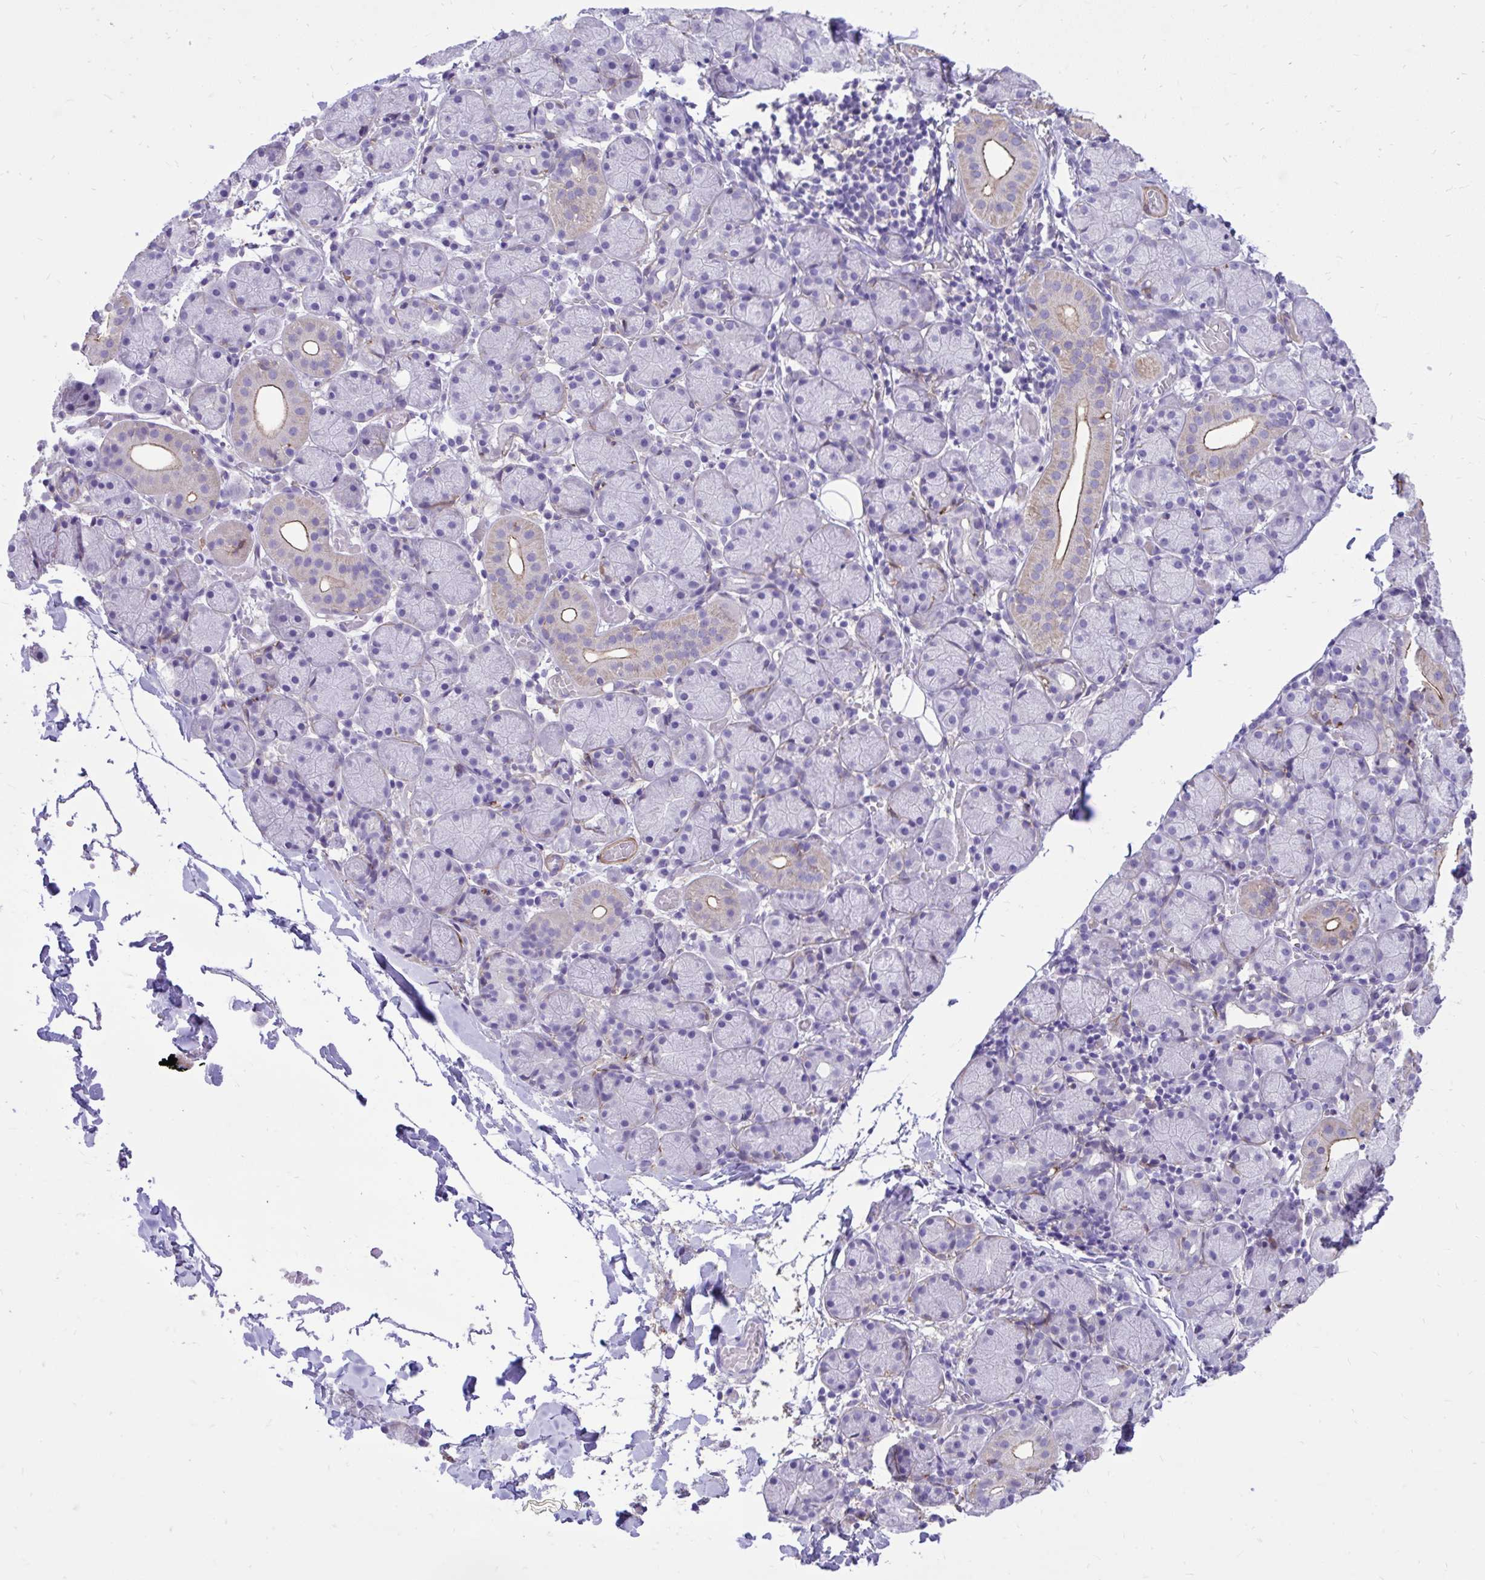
{"staining": {"intensity": "moderate", "quantity": "<25%", "location": "cytoplasmic/membranous"}, "tissue": "salivary gland", "cell_type": "Glandular cells", "image_type": "normal", "snomed": [{"axis": "morphology", "description": "Normal tissue, NOS"}, {"axis": "topography", "description": "Salivary gland"}], "caption": "Human salivary gland stained with a brown dye shows moderate cytoplasmic/membranous positive positivity in about <25% of glandular cells.", "gene": "TLR7", "patient": {"sex": "female", "age": 24}}